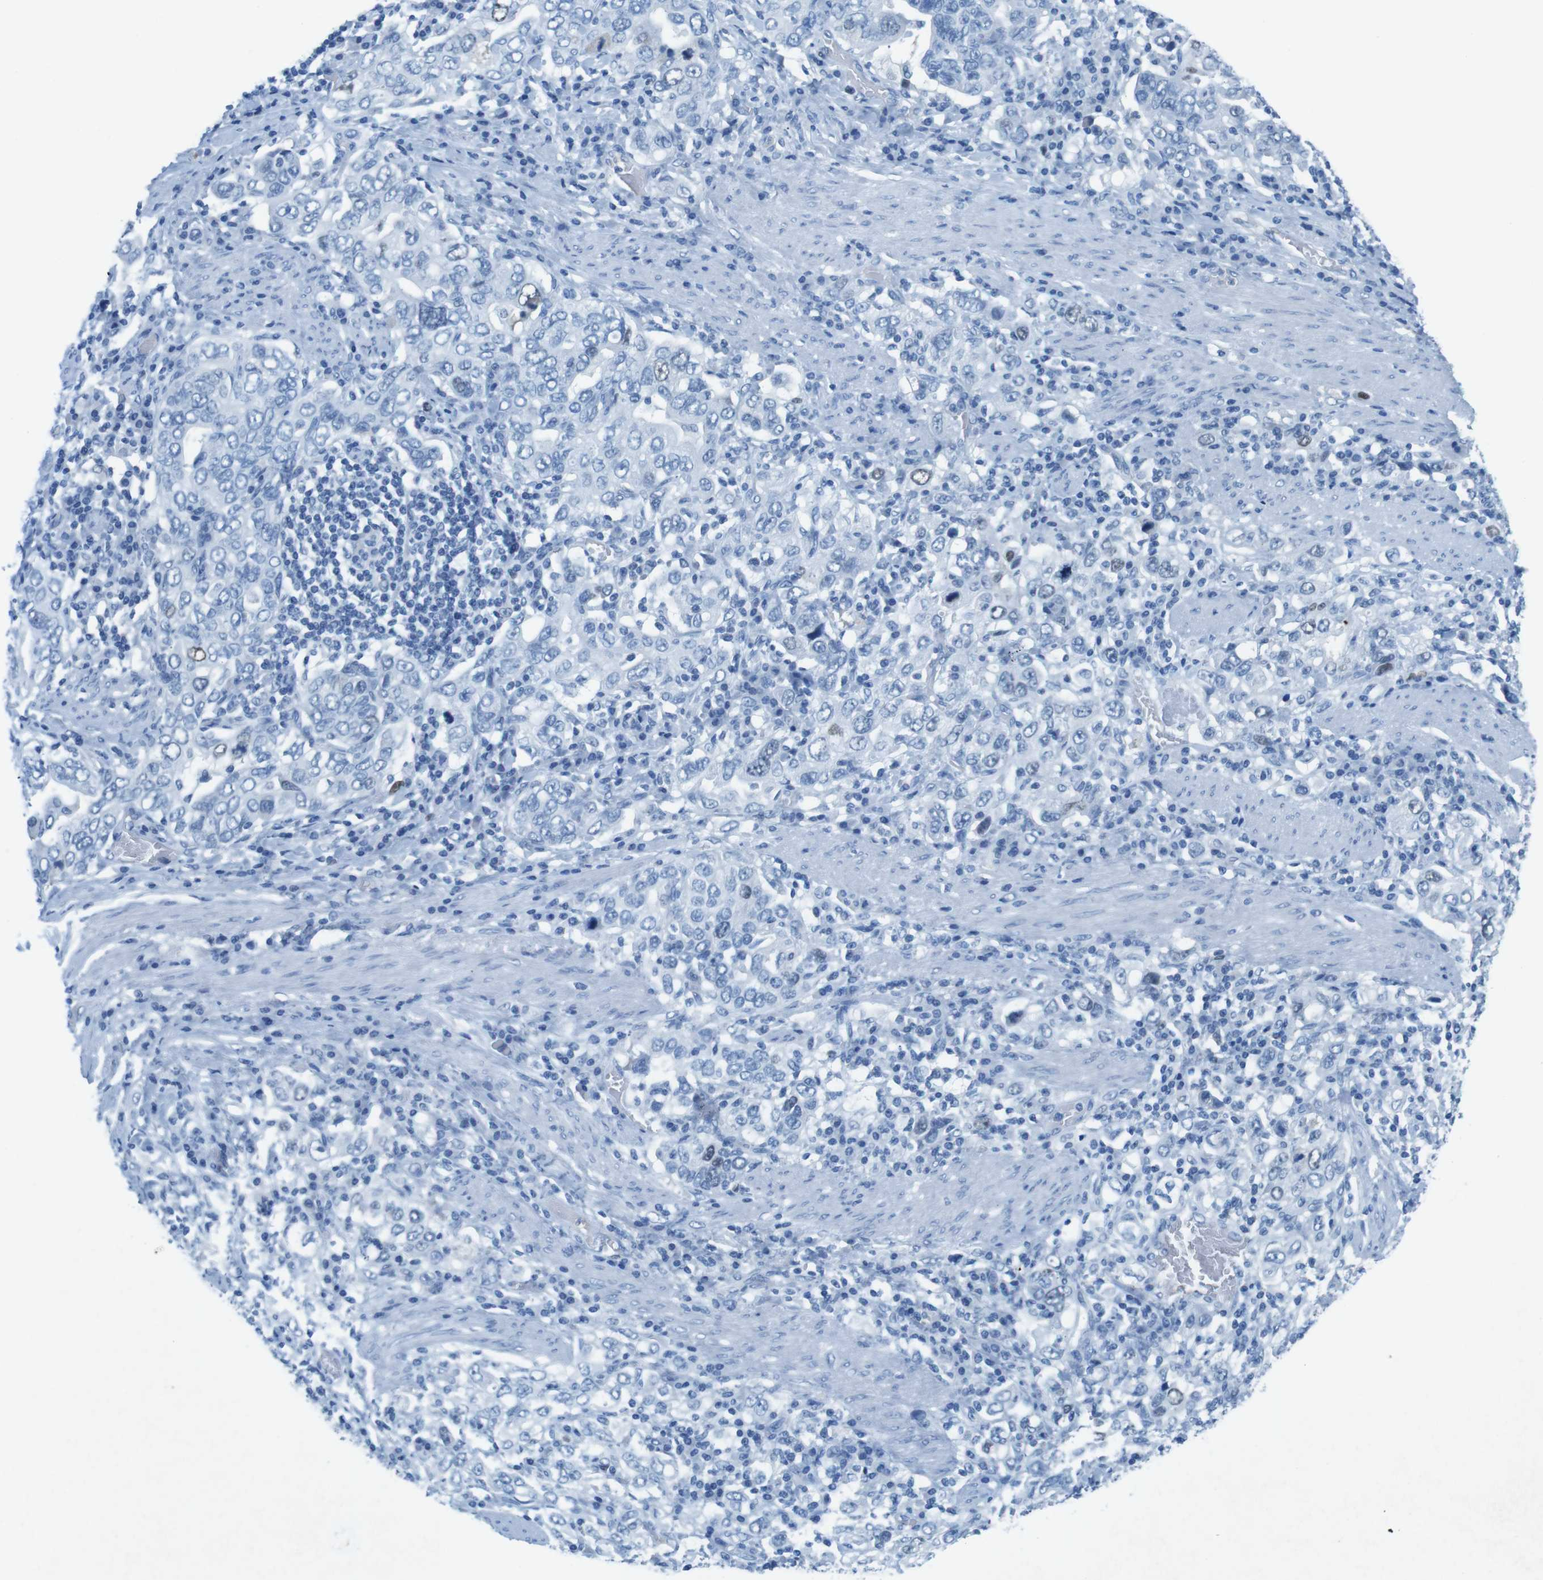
{"staining": {"intensity": "weak", "quantity": "<25%", "location": "nuclear"}, "tissue": "stomach cancer", "cell_type": "Tumor cells", "image_type": "cancer", "snomed": [{"axis": "morphology", "description": "Adenocarcinoma, NOS"}, {"axis": "topography", "description": "Stomach, upper"}], "caption": "A micrograph of human stomach adenocarcinoma is negative for staining in tumor cells.", "gene": "CTAG1B", "patient": {"sex": "male", "age": 62}}